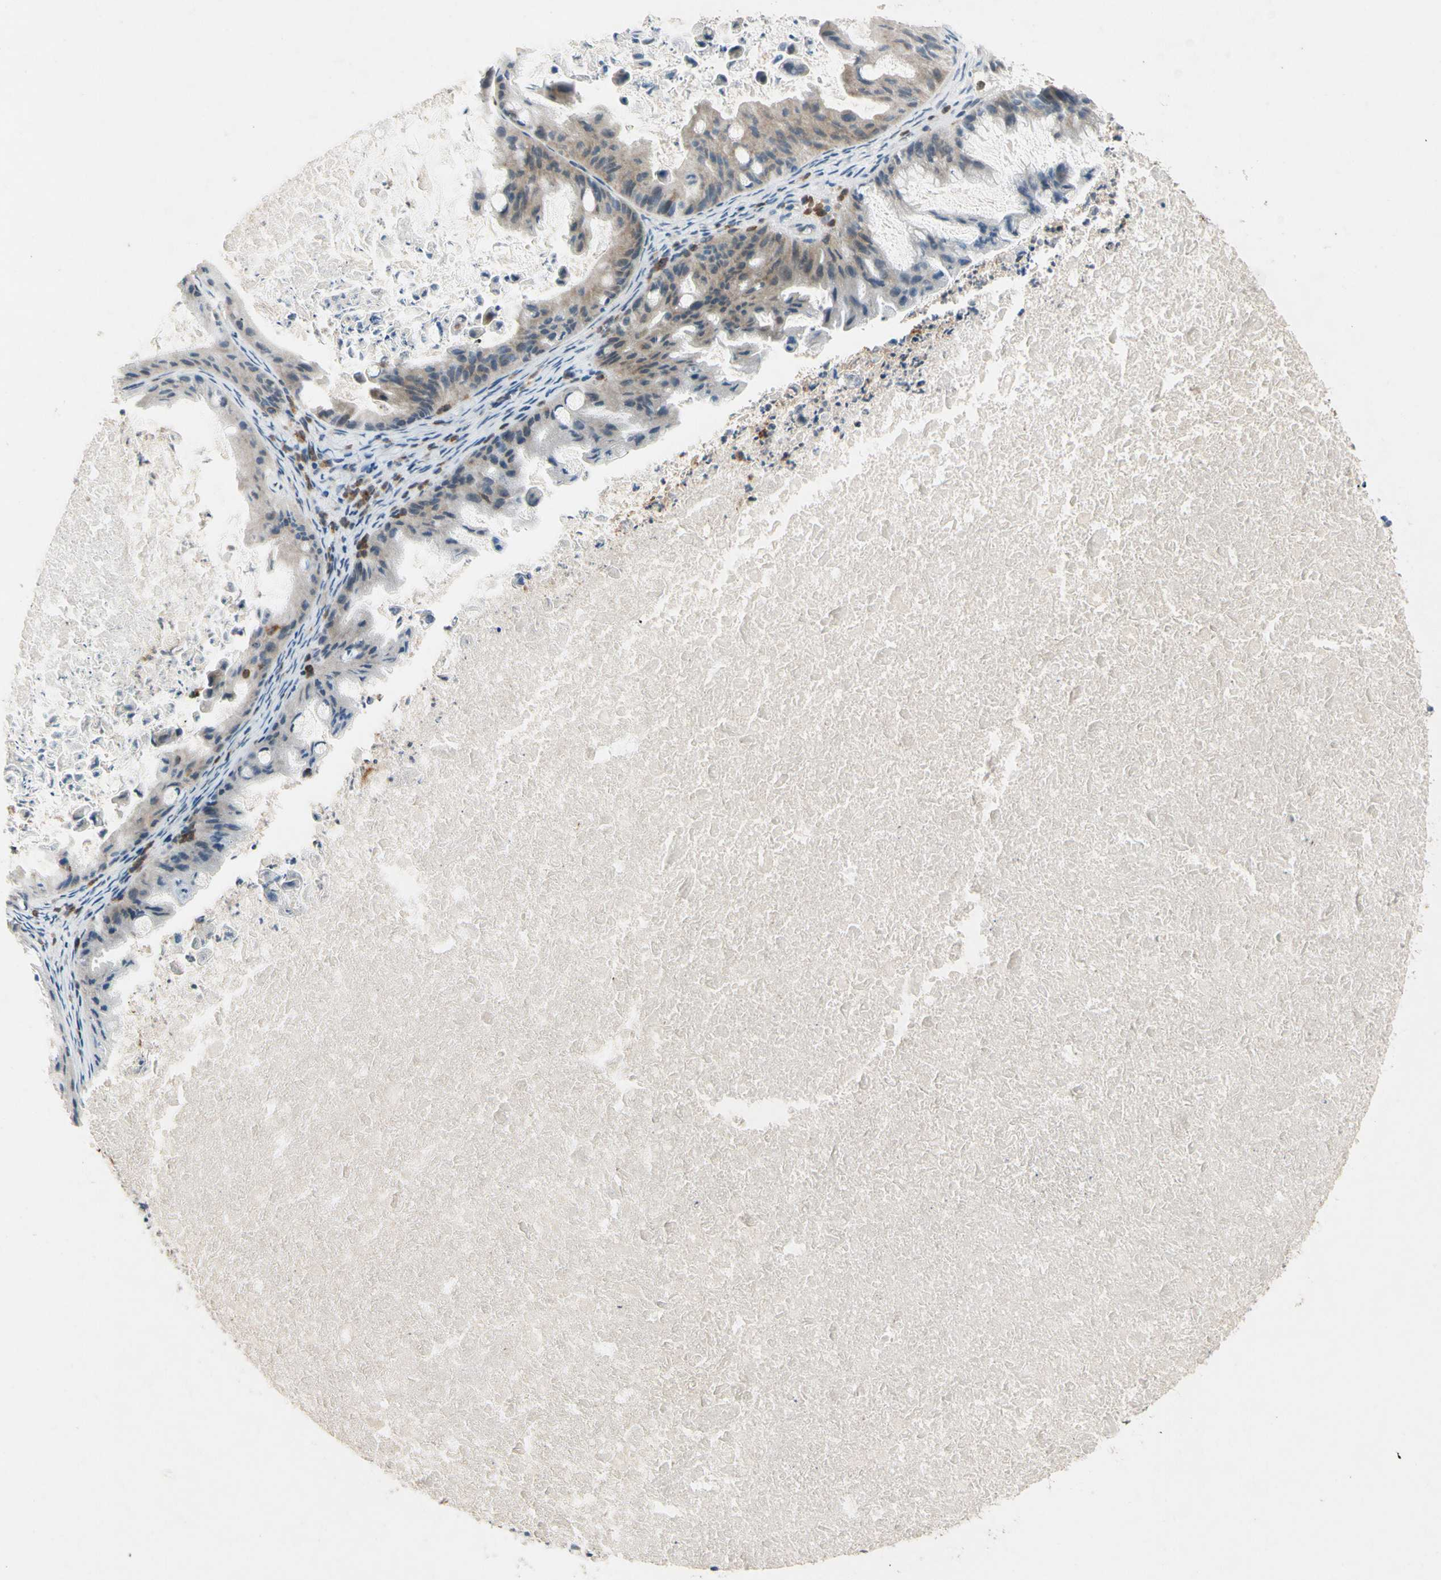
{"staining": {"intensity": "weak", "quantity": "<25%", "location": "cytoplasmic/membranous"}, "tissue": "ovarian cancer", "cell_type": "Tumor cells", "image_type": "cancer", "snomed": [{"axis": "morphology", "description": "Cystadenocarcinoma, mucinous, NOS"}, {"axis": "topography", "description": "Ovary"}], "caption": "The immunohistochemistry histopathology image has no significant staining in tumor cells of mucinous cystadenocarcinoma (ovarian) tissue.", "gene": "SIGLEC5", "patient": {"sex": "female", "age": 37}}